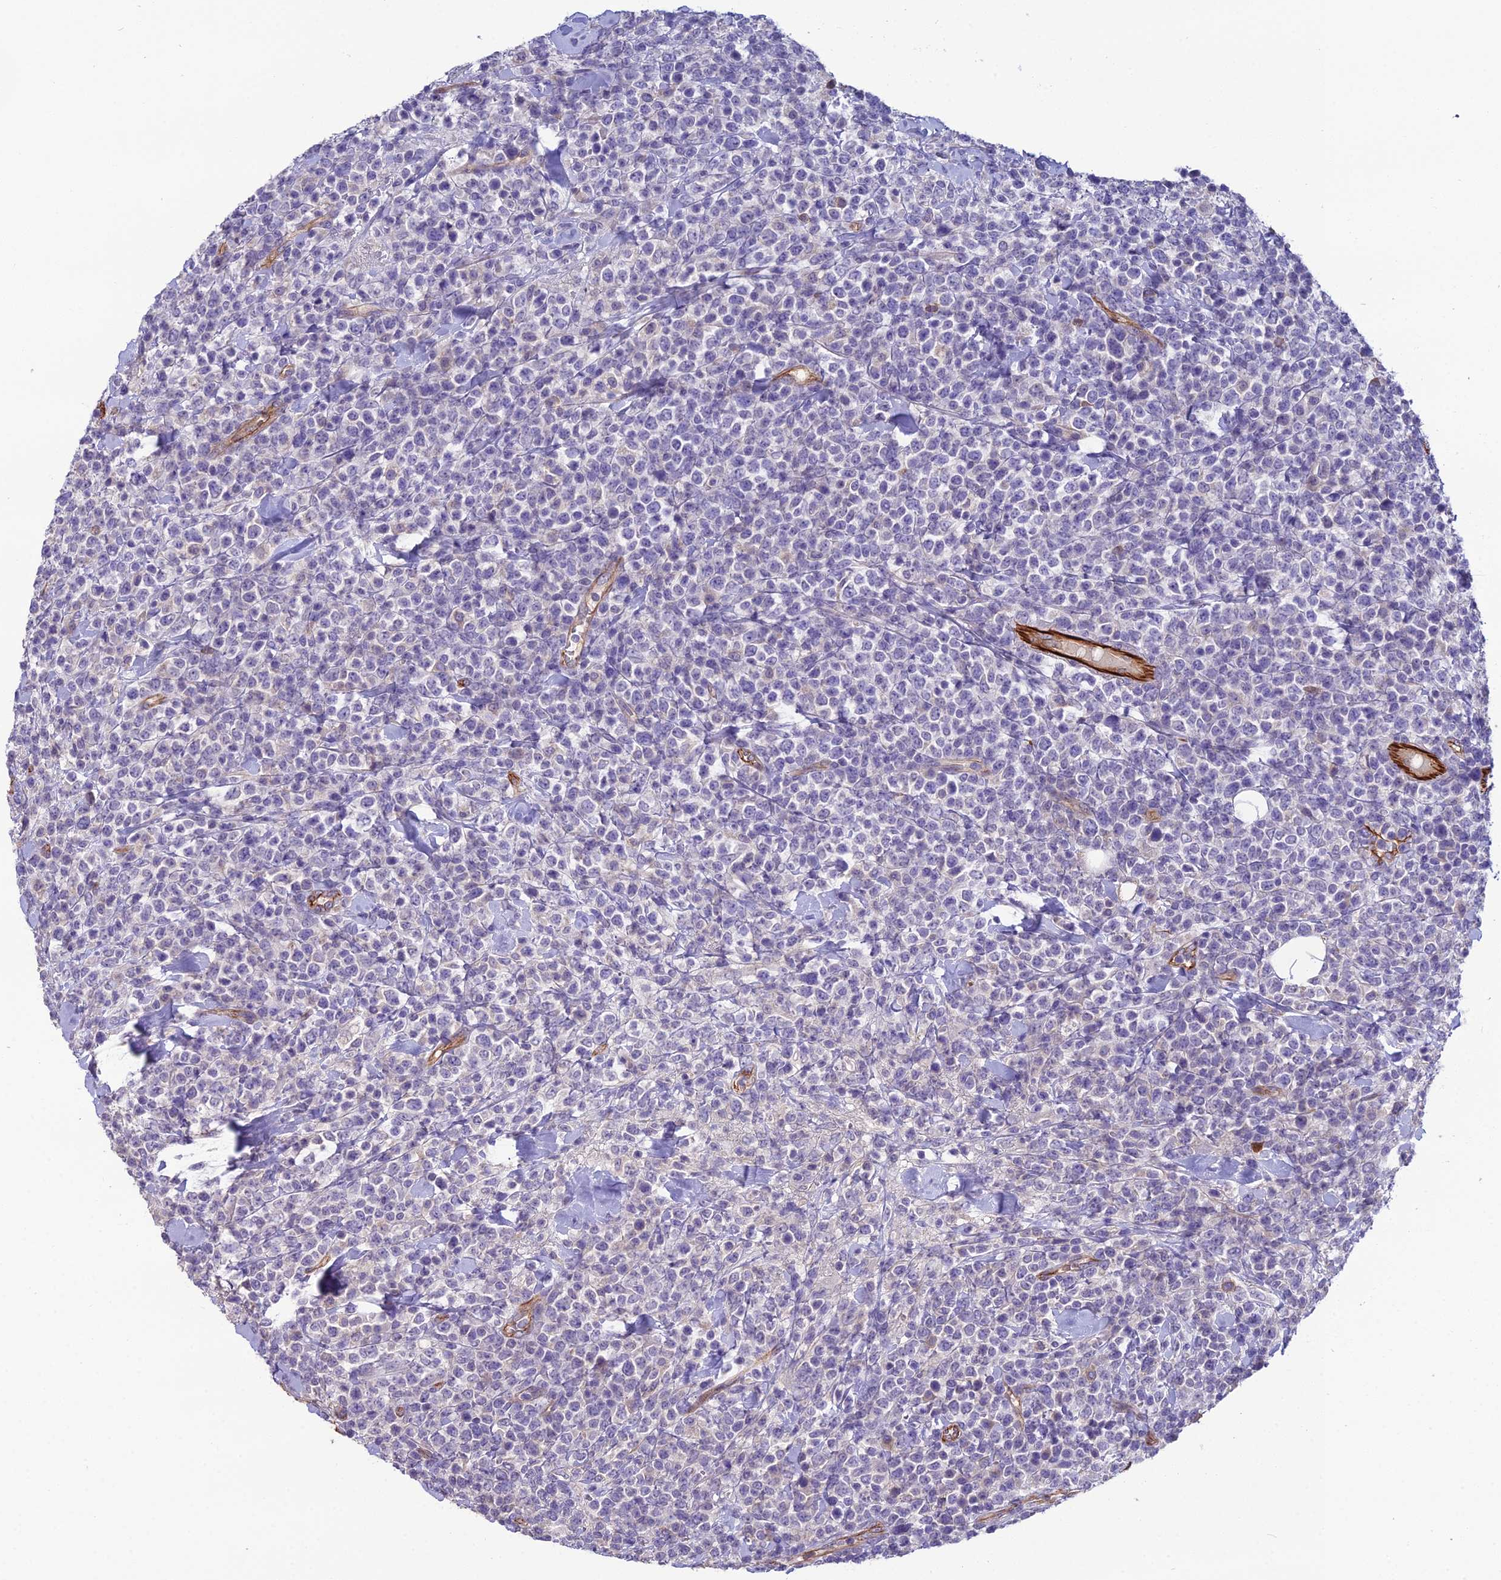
{"staining": {"intensity": "negative", "quantity": "none", "location": "none"}, "tissue": "lymphoma", "cell_type": "Tumor cells", "image_type": "cancer", "snomed": [{"axis": "morphology", "description": "Malignant lymphoma, non-Hodgkin's type, High grade"}, {"axis": "topography", "description": "Colon"}], "caption": "Tumor cells are negative for brown protein staining in malignant lymphoma, non-Hodgkin's type (high-grade).", "gene": "CFAP47", "patient": {"sex": "female", "age": 53}}